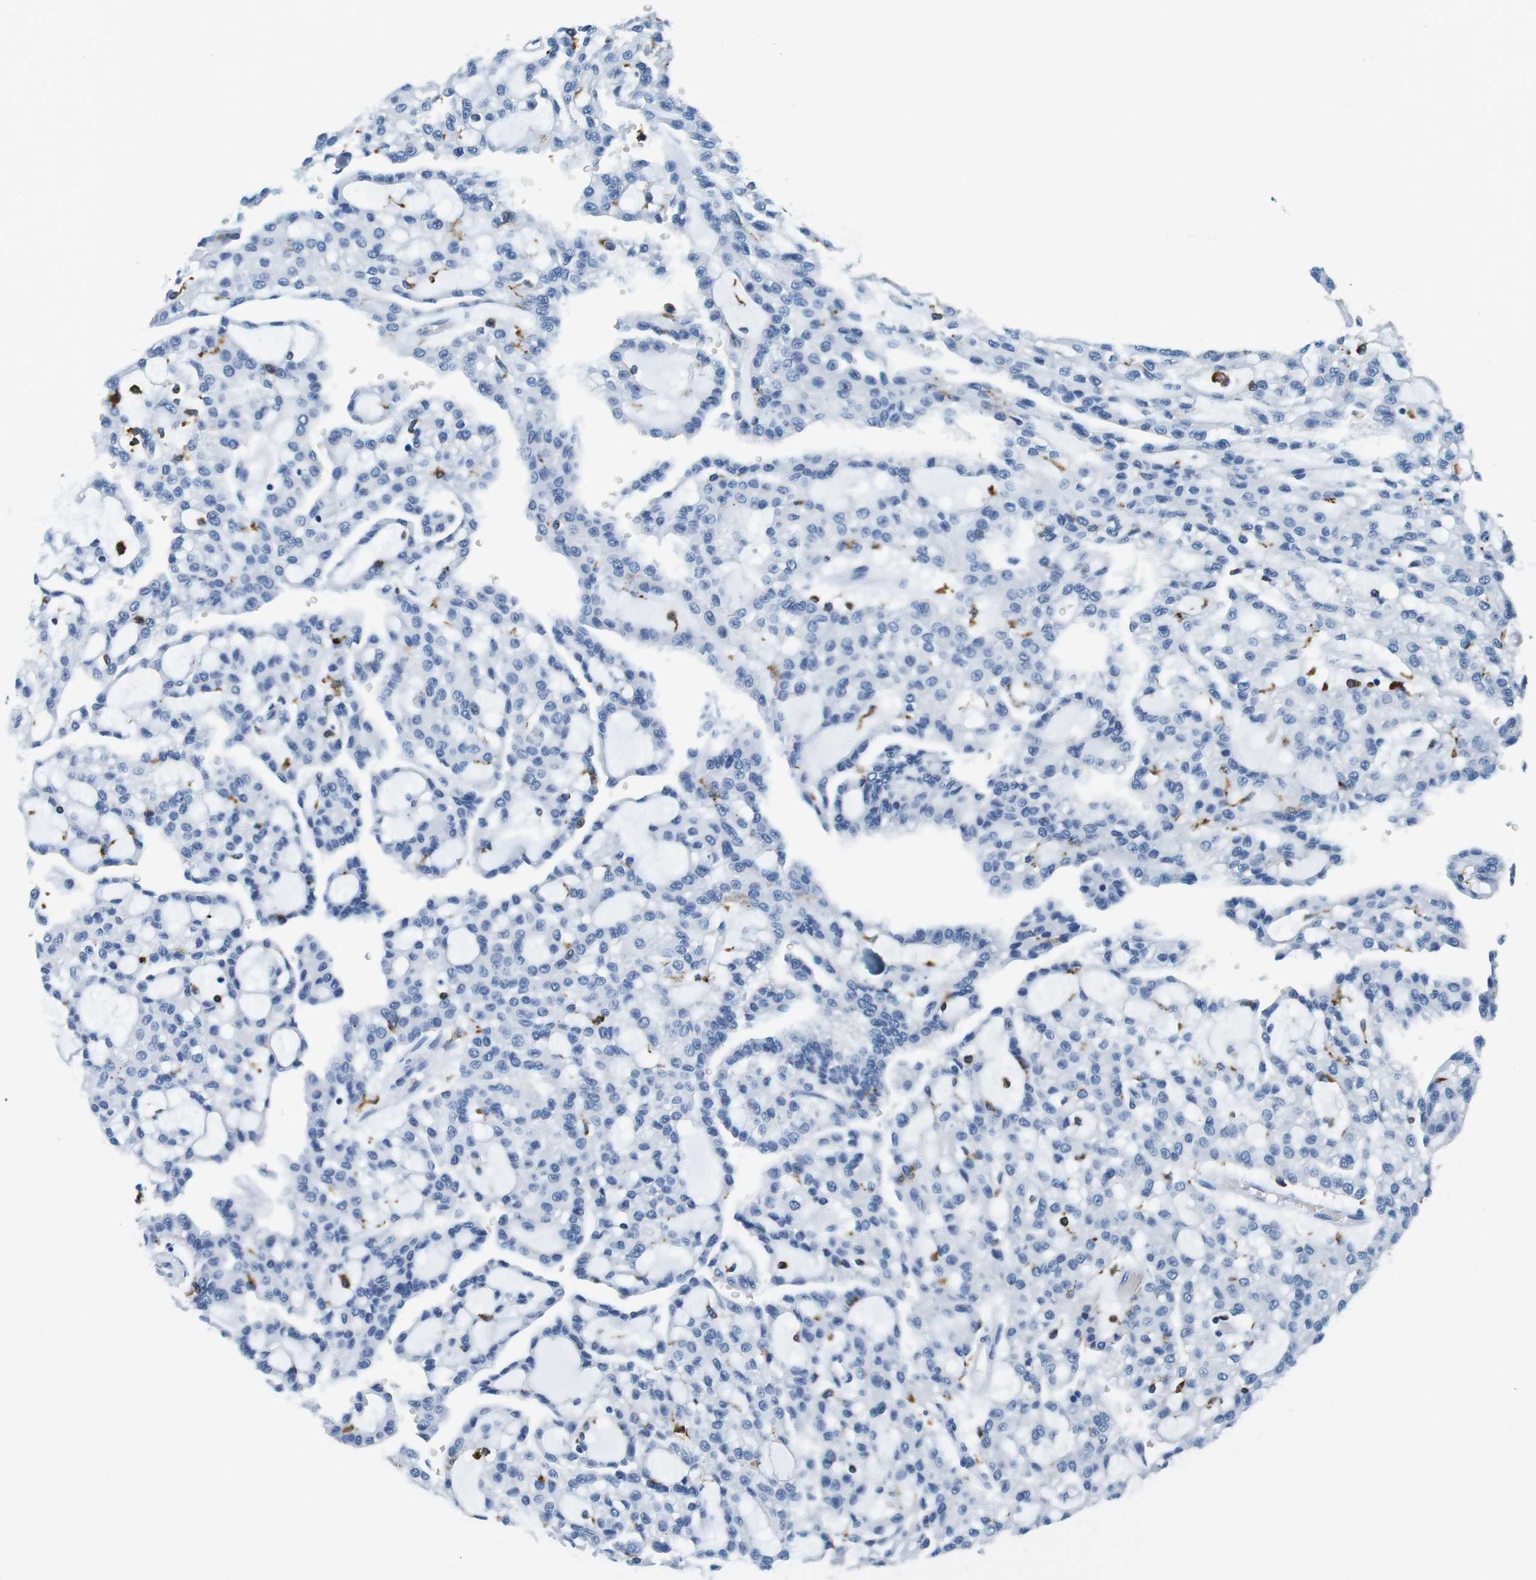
{"staining": {"intensity": "negative", "quantity": "none", "location": "none"}, "tissue": "renal cancer", "cell_type": "Tumor cells", "image_type": "cancer", "snomed": [{"axis": "morphology", "description": "Adenocarcinoma, NOS"}, {"axis": "topography", "description": "Kidney"}], "caption": "IHC histopathology image of neoplastic tissue: human renal adenocarcinoma stained with DAB (3,3'-diaminobenzidine) displays no significant protein expression in tumor cells. The staining is performed using DAB brown chromogen with nuclei counter-stained in using hematoxylin.", "gene": "HLA-DRB1", "patient": {"sex": "male", "age": 63}}